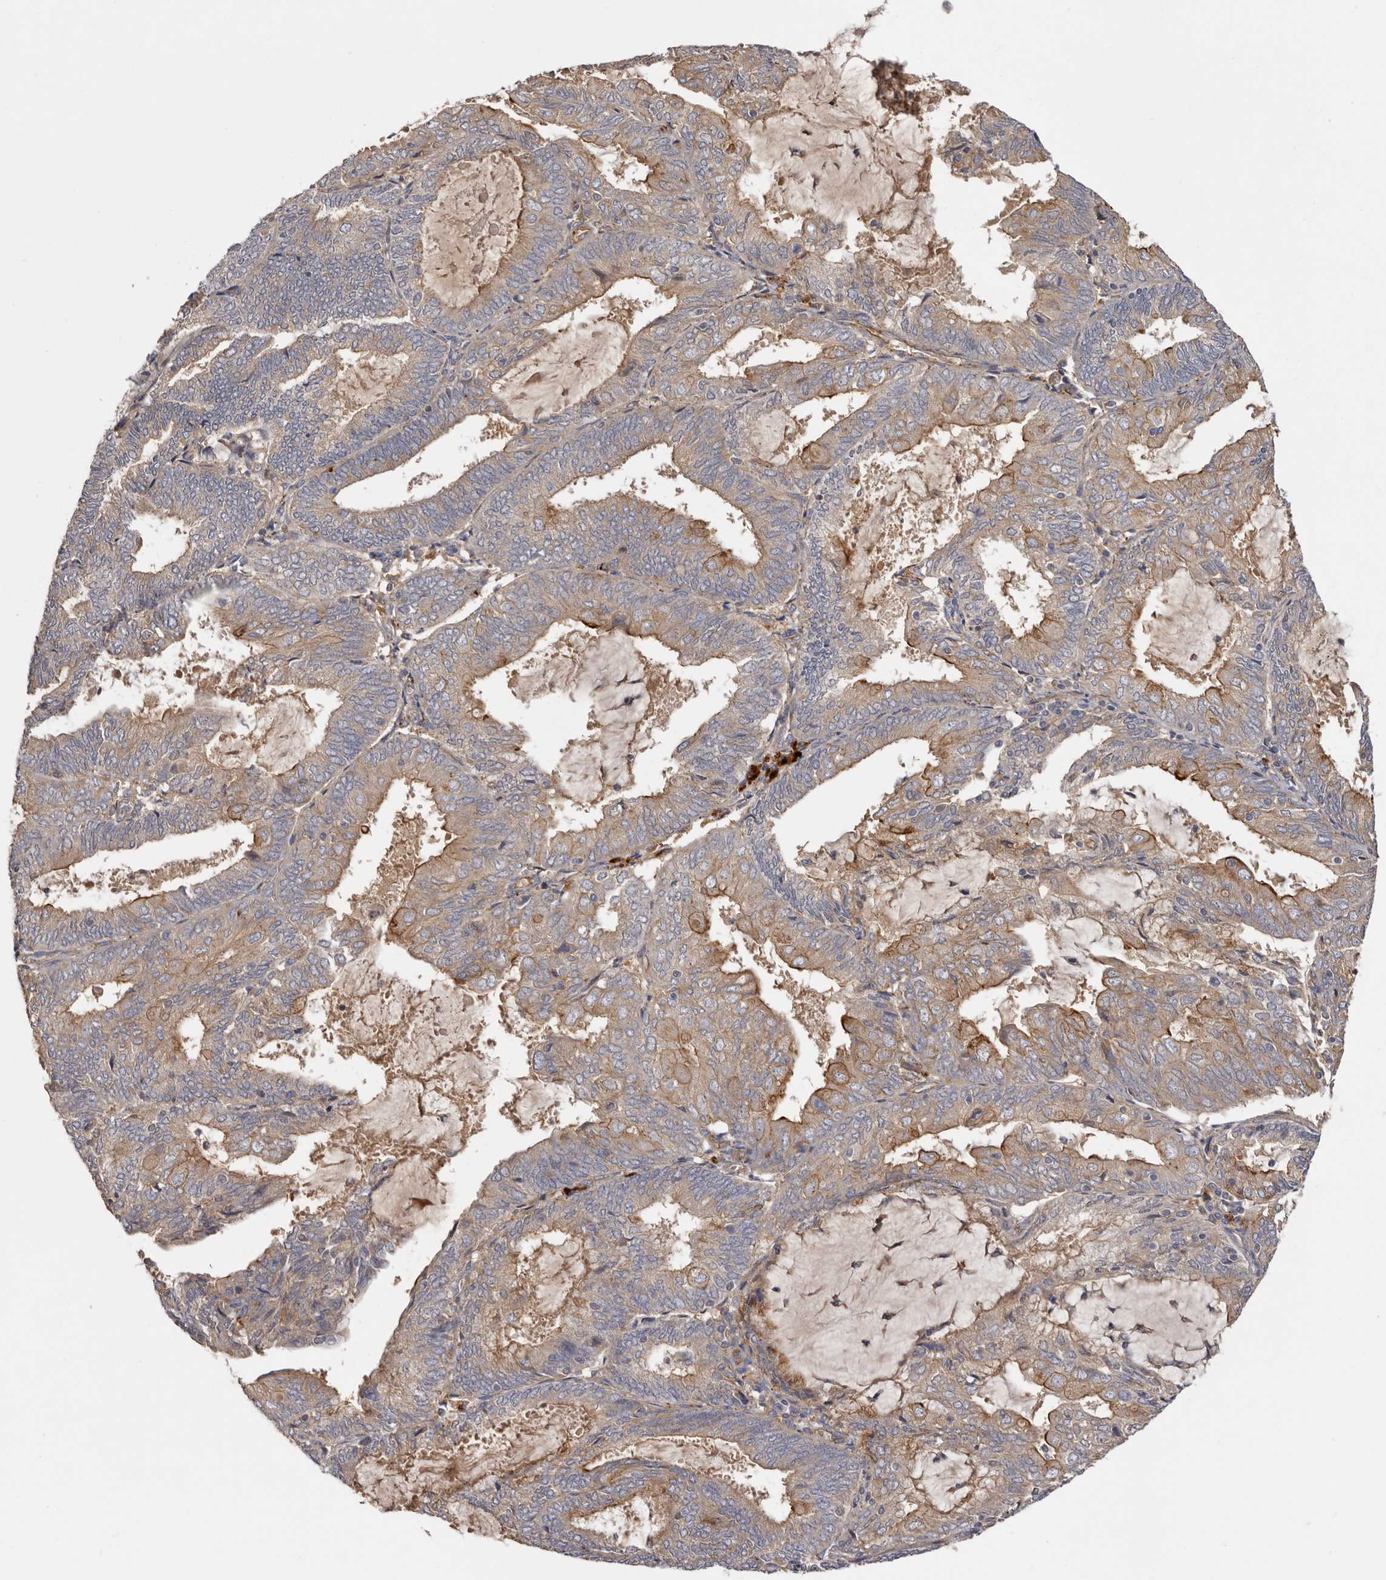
{"staining": {"intensity": "moderate", "quantity": "25%-75%", "location": "cytoplasmic/membranous"}, "tissue": "endometrial cancer", "cell_type": "Tumor cells", "image_type": "cancer", "snomed": [{"axis": "morphology", "description": "Adenocarcinoma, NOS"}, {"axis": "topography", "description": "Endometrium"}], "caption": "Approximately 25%-75% of tumor cells in endometrial adenocarcinoma exhibit moderate cytoplasmic/membranous protein expression as visualized by brown immunohistochemical staining.", "gene": "INKA2", "patient": {"sex": "female", "age": 81}}